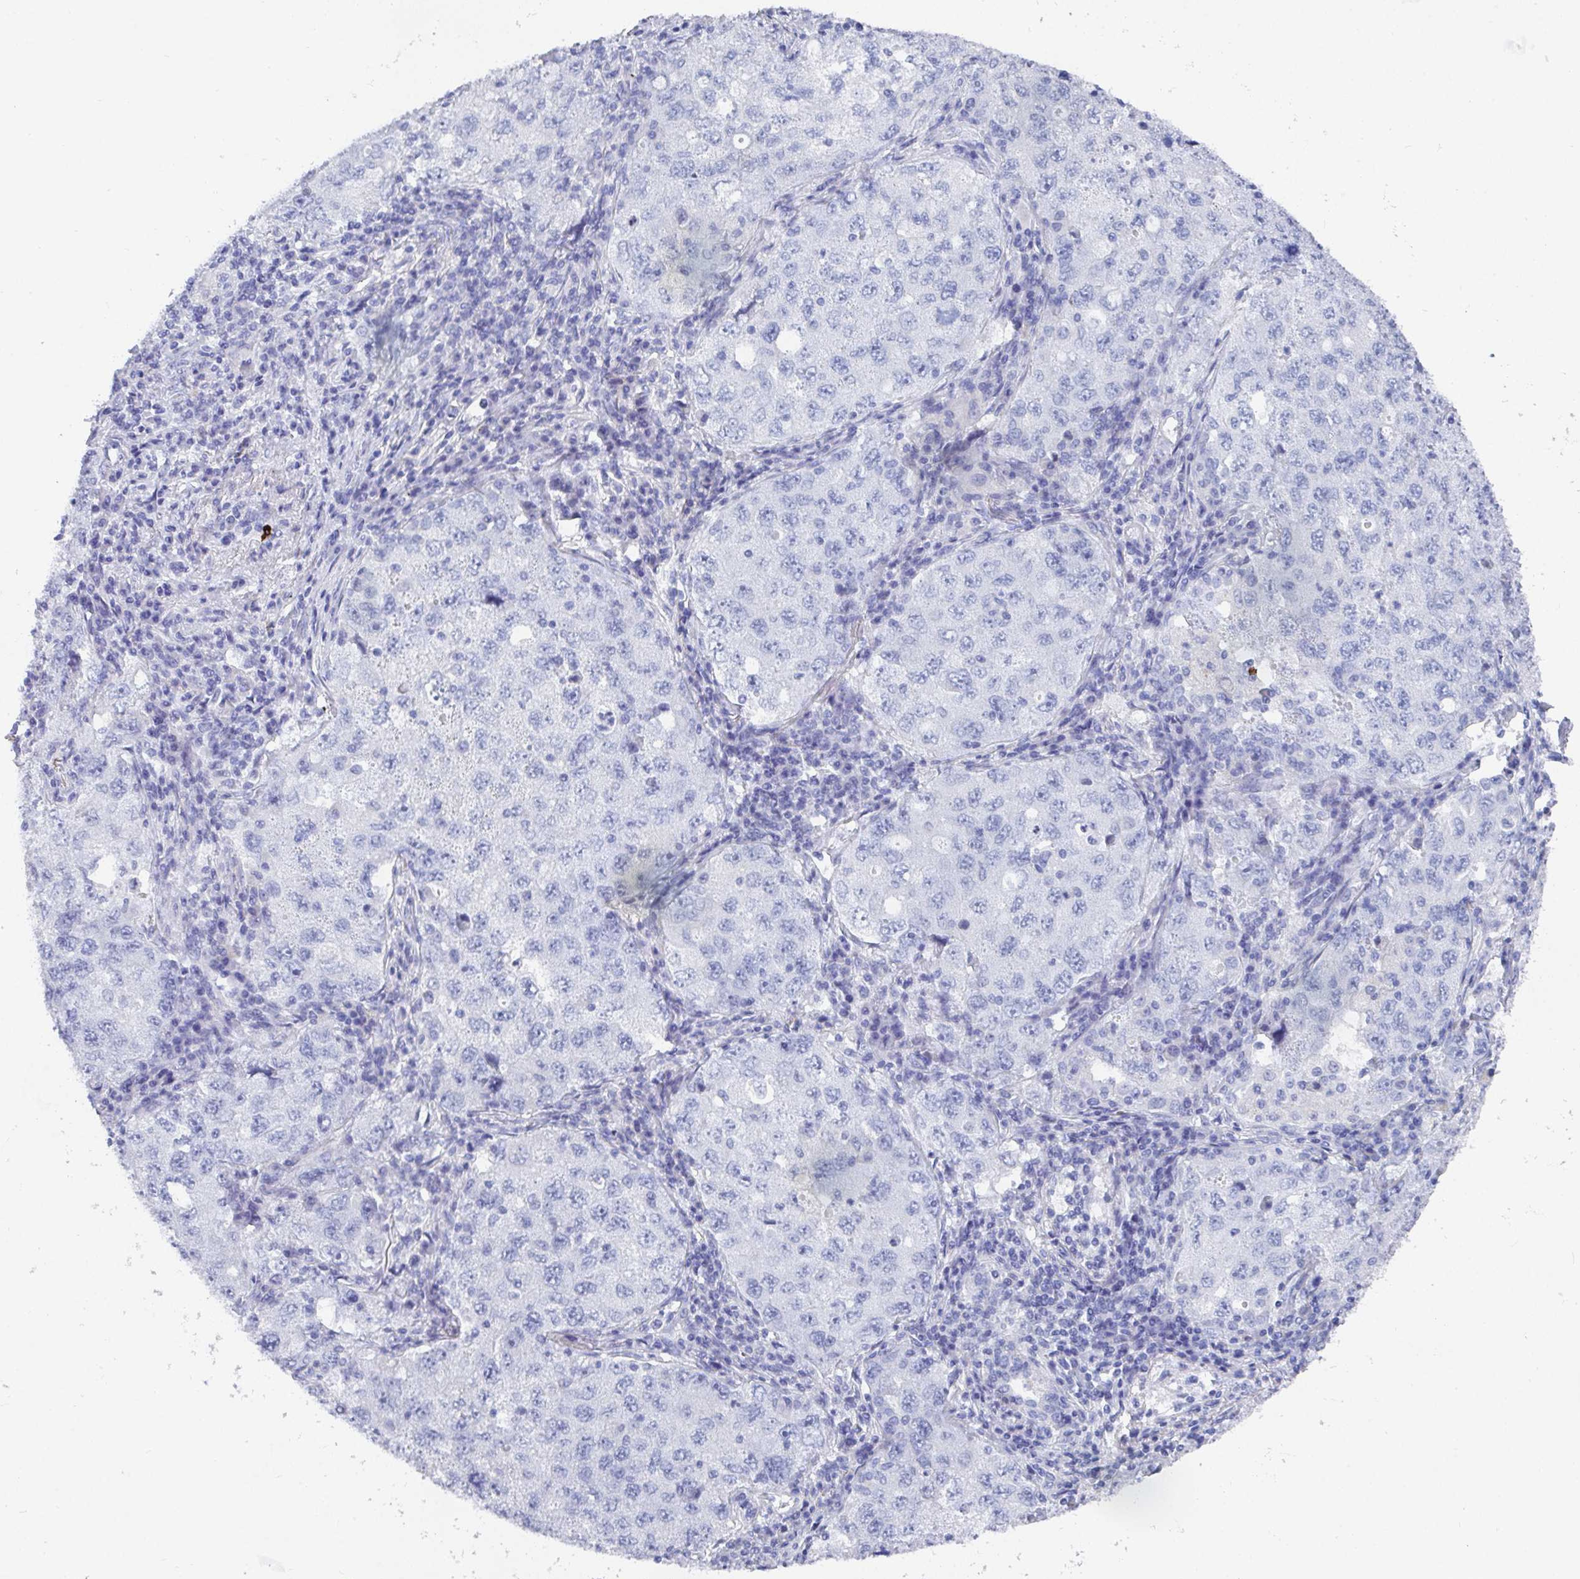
{"staining": {"intensity": "negative", "quantity": "none", "location": "none"}, "tissue": "lung cancer", "cell_type": "Tumor cells", "image_type": "cancer", "snomed": [{"axis": "morphology", "description": "Adenocarcinoma, NOS"}, {"axis": "topography", "description": "Lung"}], "caption": "Micrograph shows no protein positivity in tumor cells of adenocarcinoma (lung) tissue.", "gene": "GRIA1", "patient": {"sex": "female", "age": 57}}